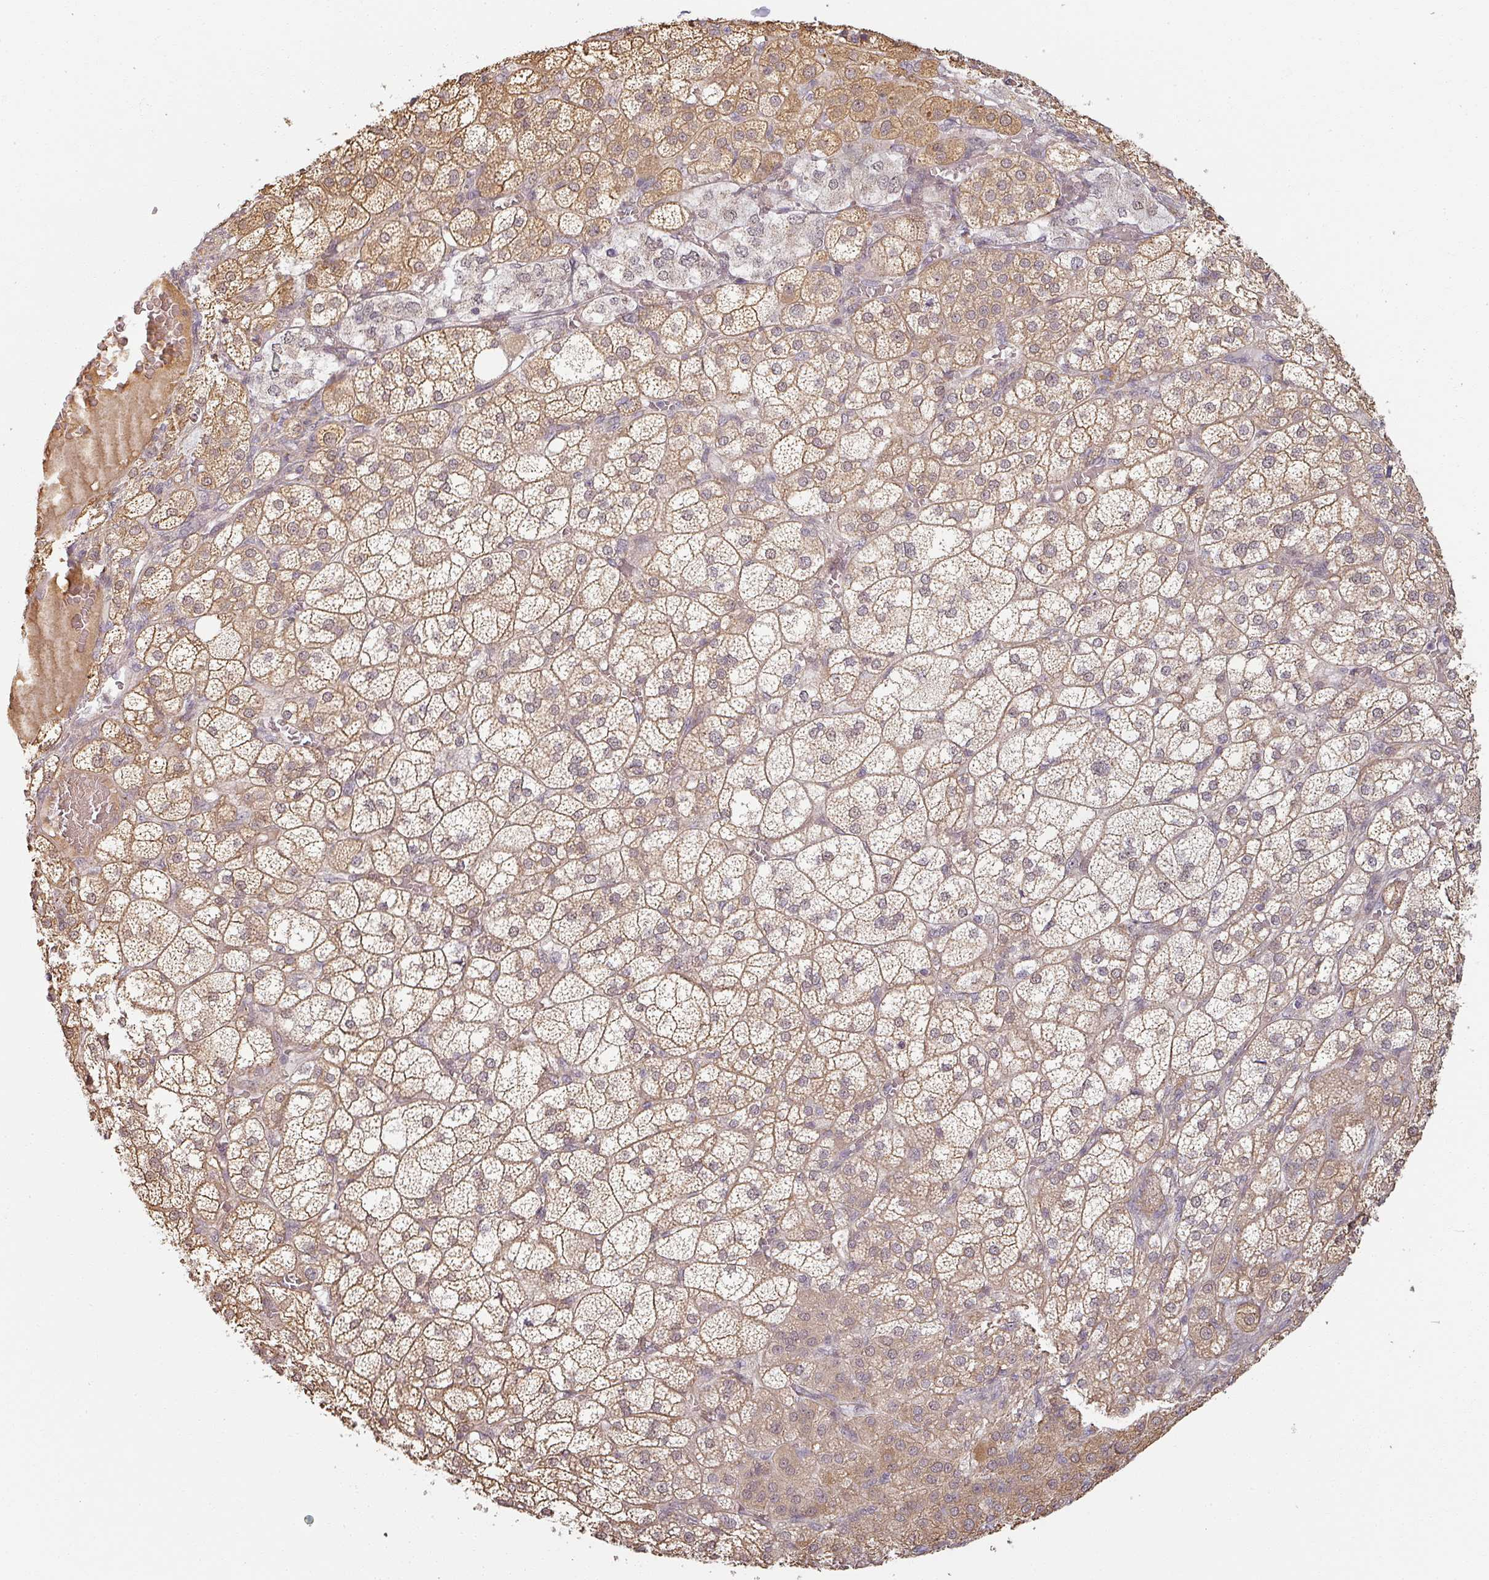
{"staining": {"intensity": "moderate", "quantity": ">75%", "location": "cytoplasmic/membranous"}, "tissue": "adrenal gland", "cell_type": "Glandular cells", "image_type": "normal", "snomed": [{"axis": "morphology", "description": "Normal tissue, NOS"}, {"axis": "topography", "description": "Adrenal gland"}], "caption": "Immunohistochemical staining of benign human adrenal gland demonstrates >75% levels of moderate cytoplasmic/membranous protein staining in about >75% of glandular cells. The staining was performed using DAB, with brown indicating positive protein expression. Nuclei are stained blue with hematoxylin.", "gene": "MED19", "patient": {"sex": "female", "age": 60}}